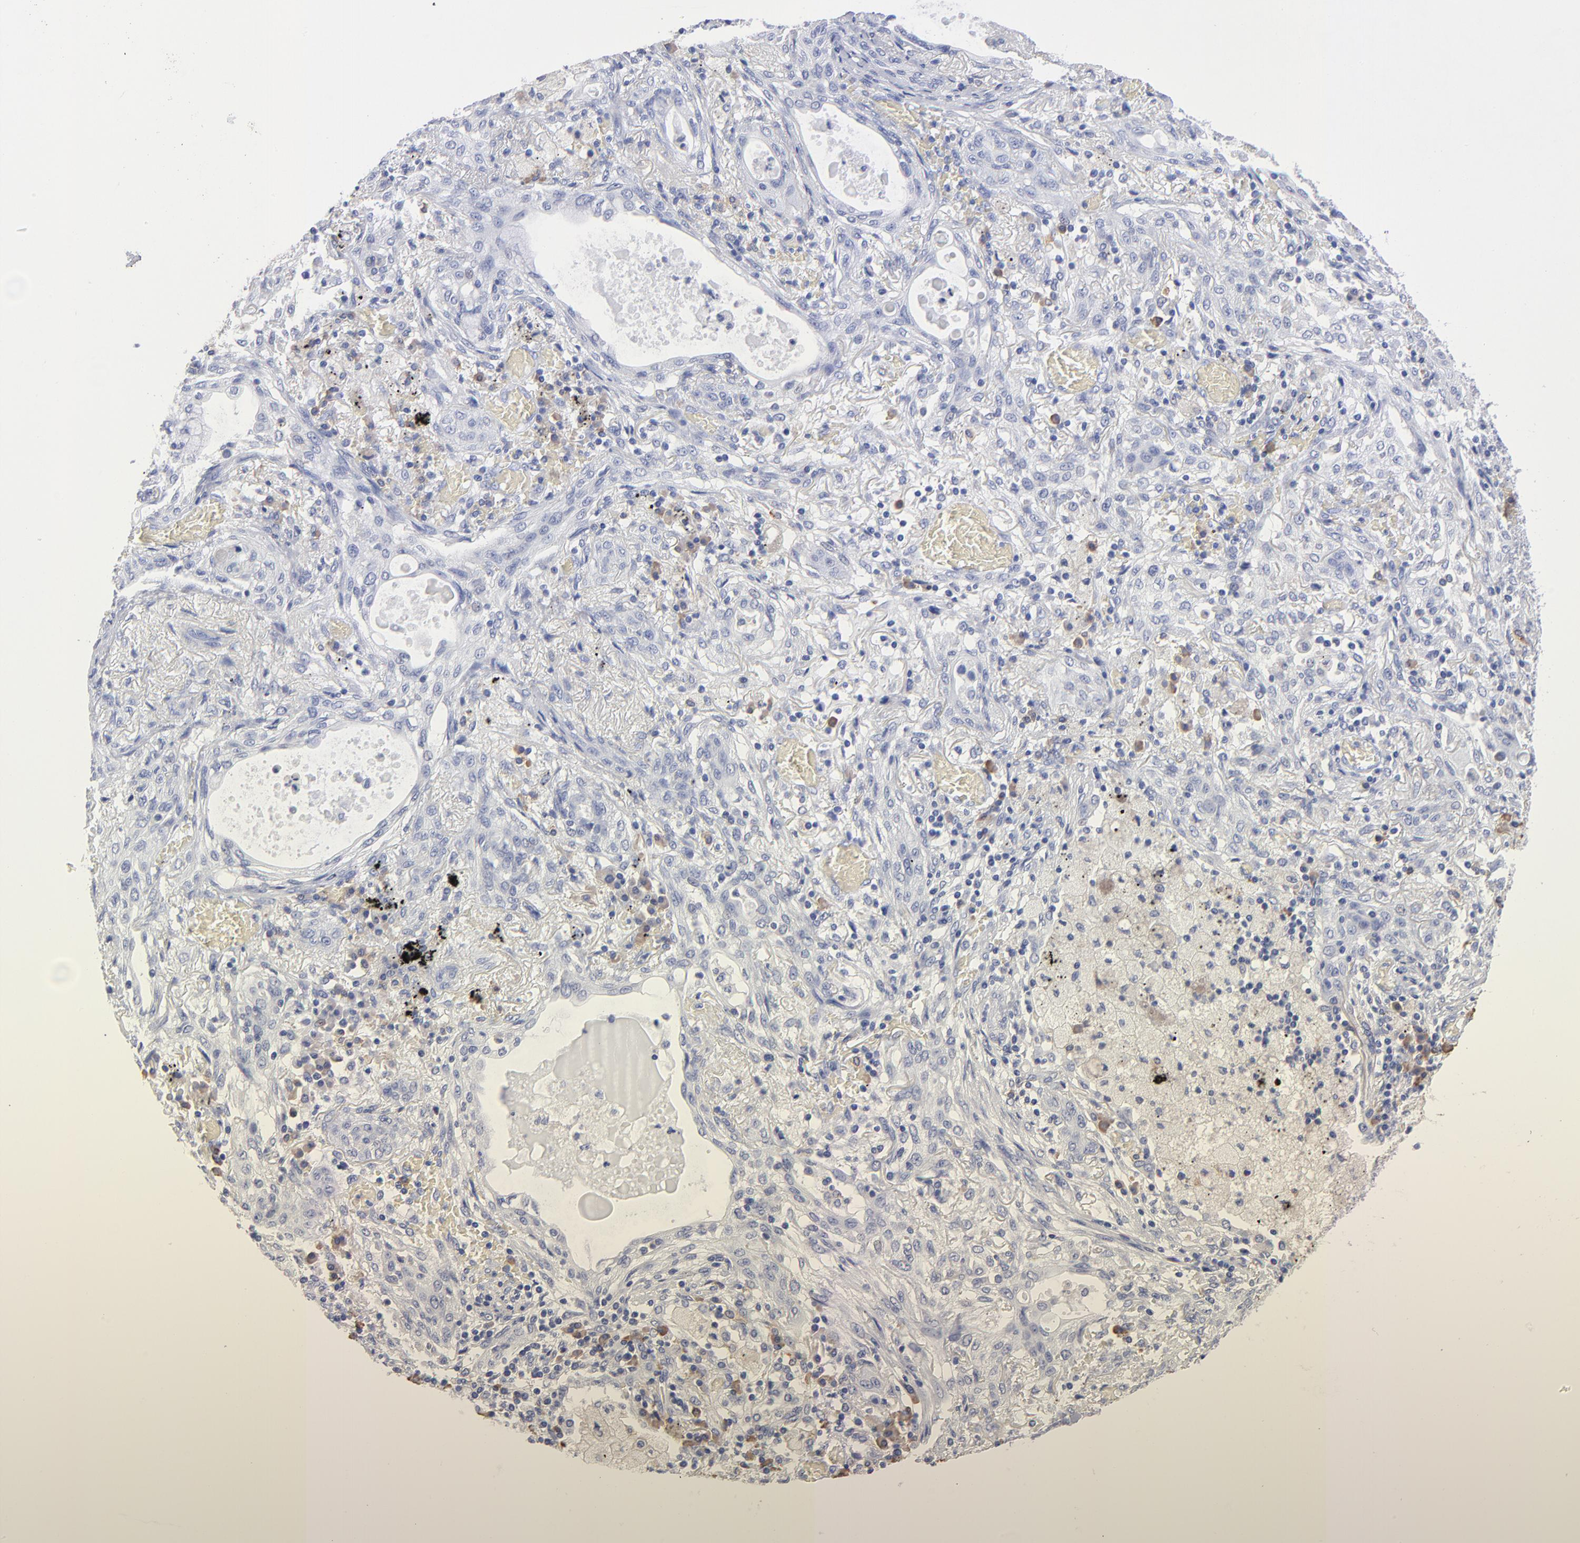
{"staining": {"intensity": "negative", "quantity": "none", "location": "none"}, "tissue": "lung cancer", "cell_type": "Tumor cells", "image_type": "cancer", "snomed": [{"axis": "morphology", "description": "Squamous cell carcinoma, NOS"}, {"axis": "topography", "description": "Lung"}], "caption": "Lung cancer was stained to show a protein in brown. There is no significant positivity in tumor cells. (Immunohistochemistry (ihc), brightfield microscopy, high magnification).", "gene": "LAT2", "patient": {"sex": "female", "age": 47}}